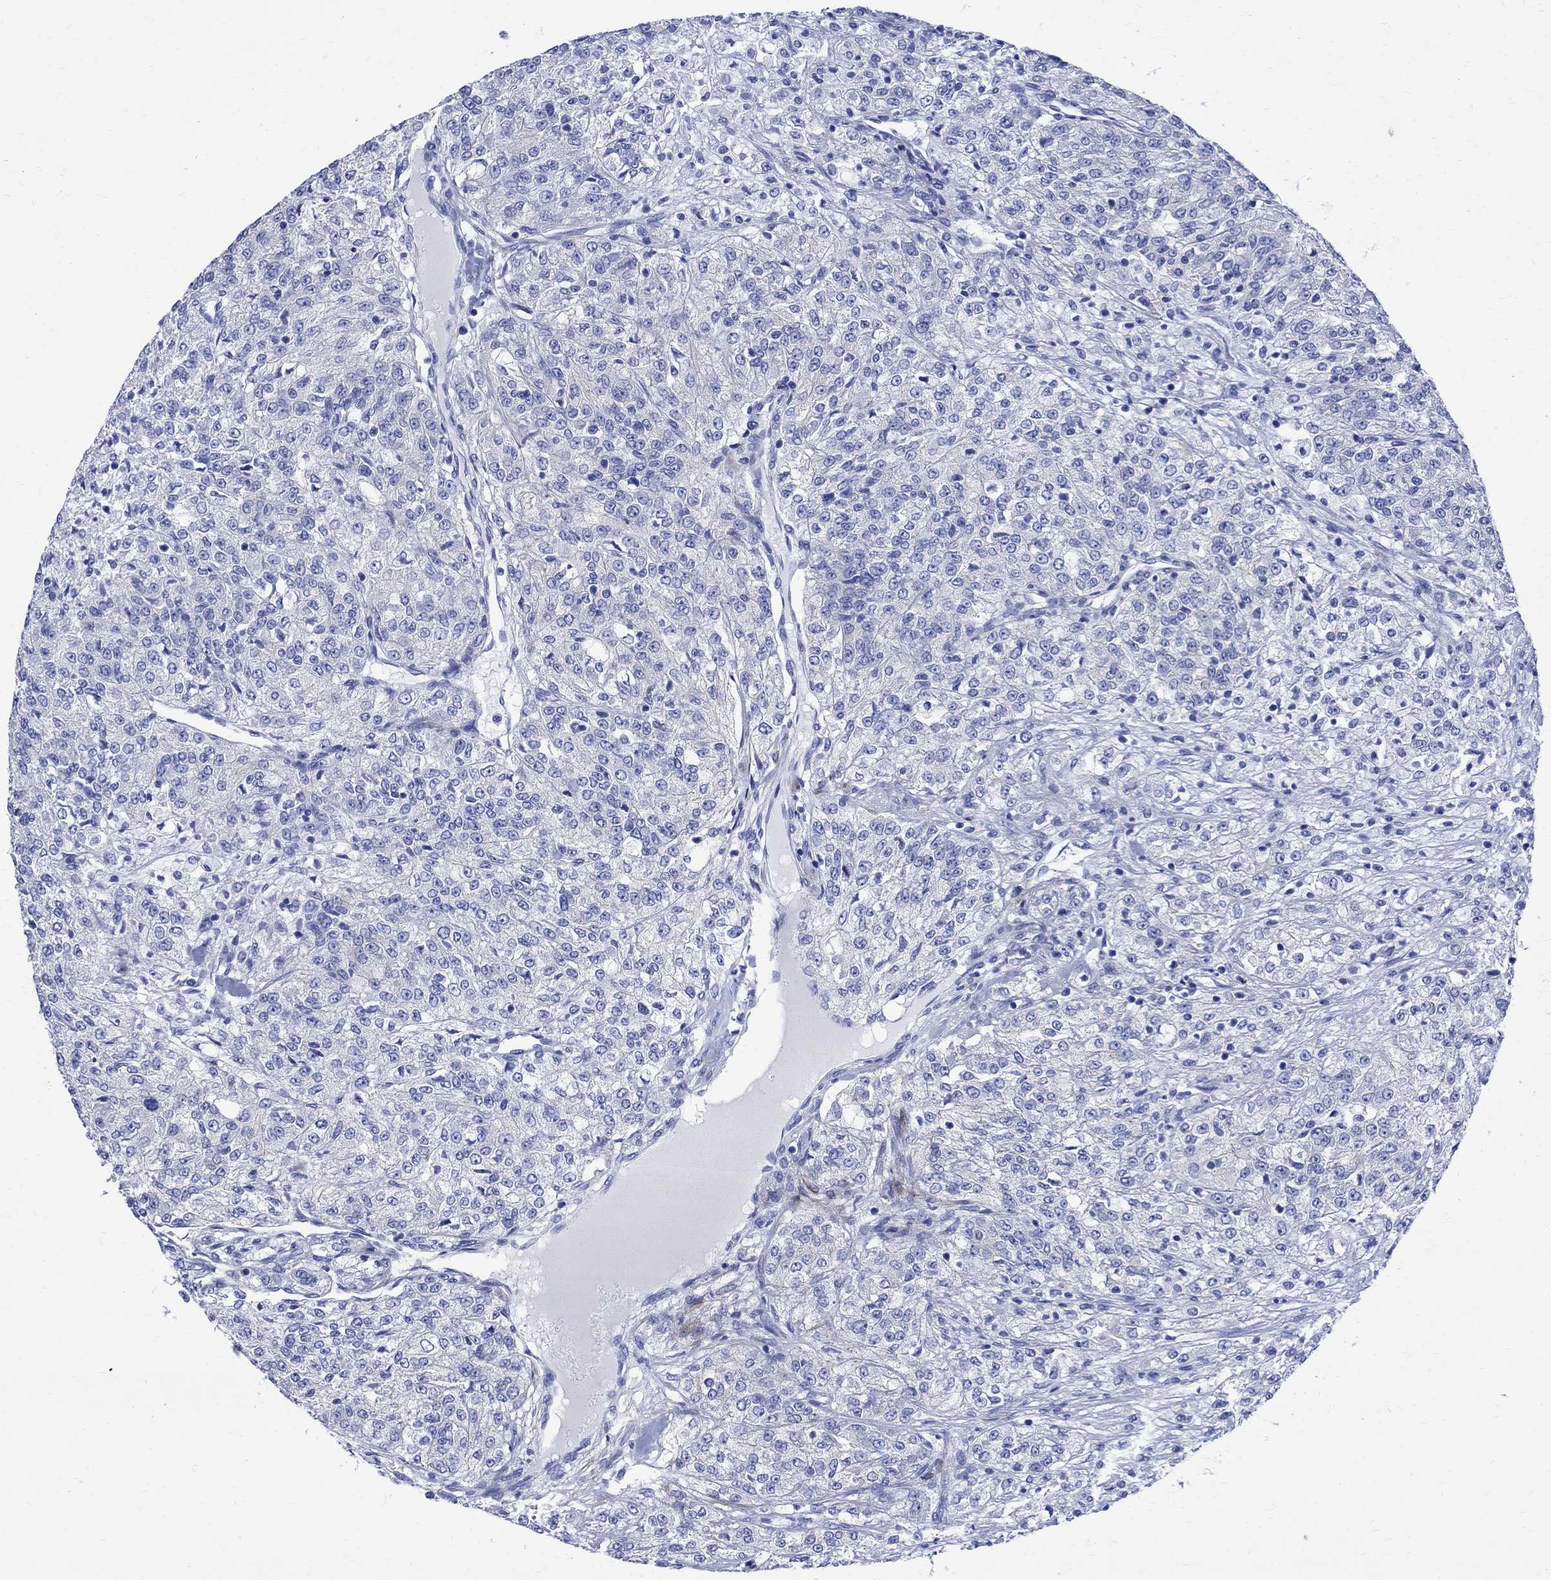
{"staining": {"intensity": "negative", "quantity": "none", "location": "none"}, "tissue": "renal cancer", "cell_type": "Tumor cells", "image_type": "cancer", "snomed": [{"axis": "morphology", "description": "Adenocarcinoma, NOS"}, {"axis": "topography", "description": "Kidney"}], "caption": "There is no significant expression in tumor cells of renal cancer (adenocarcinoma).", "gene": "PARVB", "patient": {"sex": "female", "age": 63}}